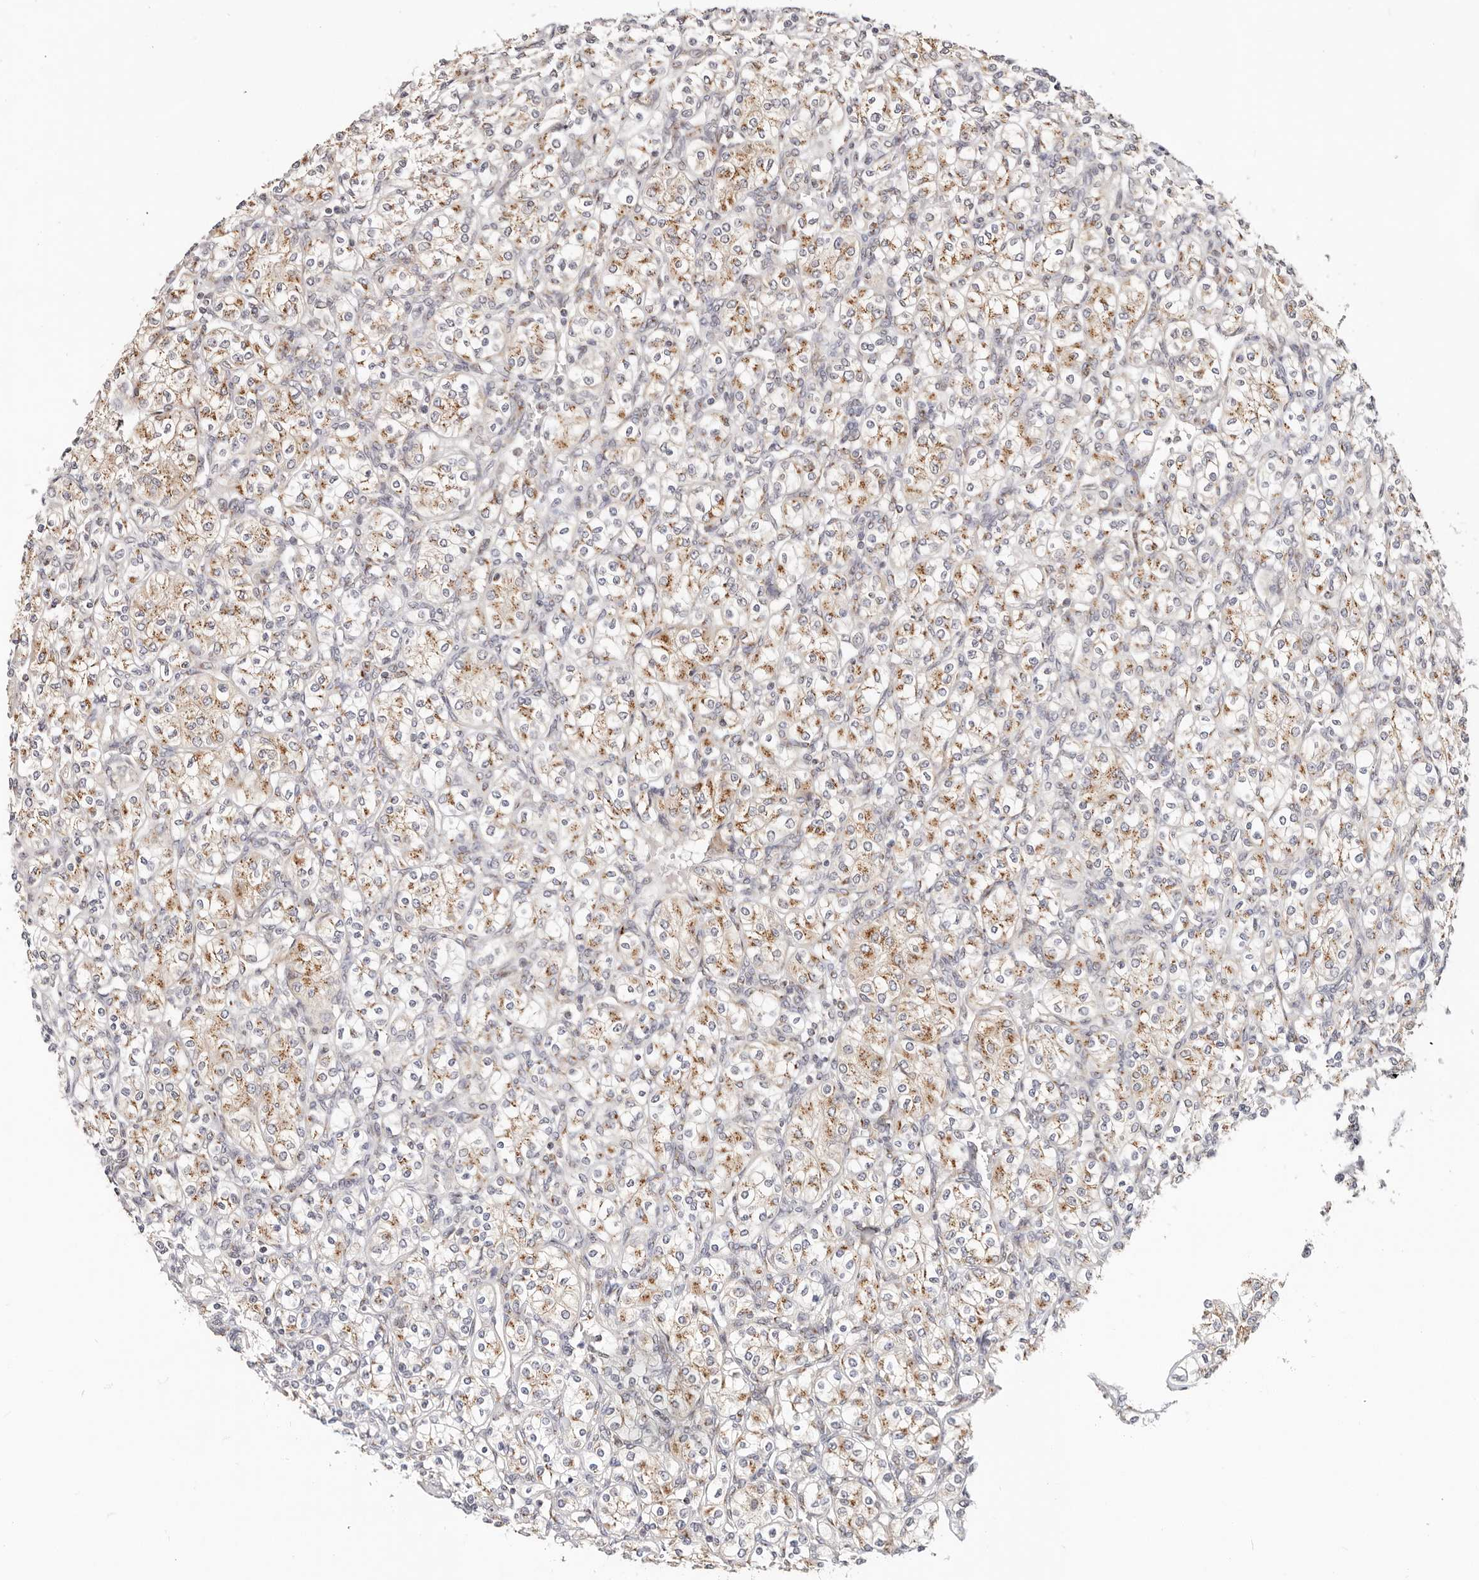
{"staining": {"intensity": "moderate", "quantity": ">75%", "location": "cytoplasmic/membranous"}, "tissue": "renal cancer", "cell_type": "Tumor cells", "image_type": "cancer", "snomed": [{"axis": "morphology", "description": "Adenocarcinoma, NOS"}, {"axis": "topography", "description": "Kidney"}], "caption": "Protein staining of renal cancer tissue demonstrates moderate cytoplasmic/membranous expression in approximately >75% of tumor cells.", "gene": "VIPAS39", "patient": {"sex": "male", "age": 77}}